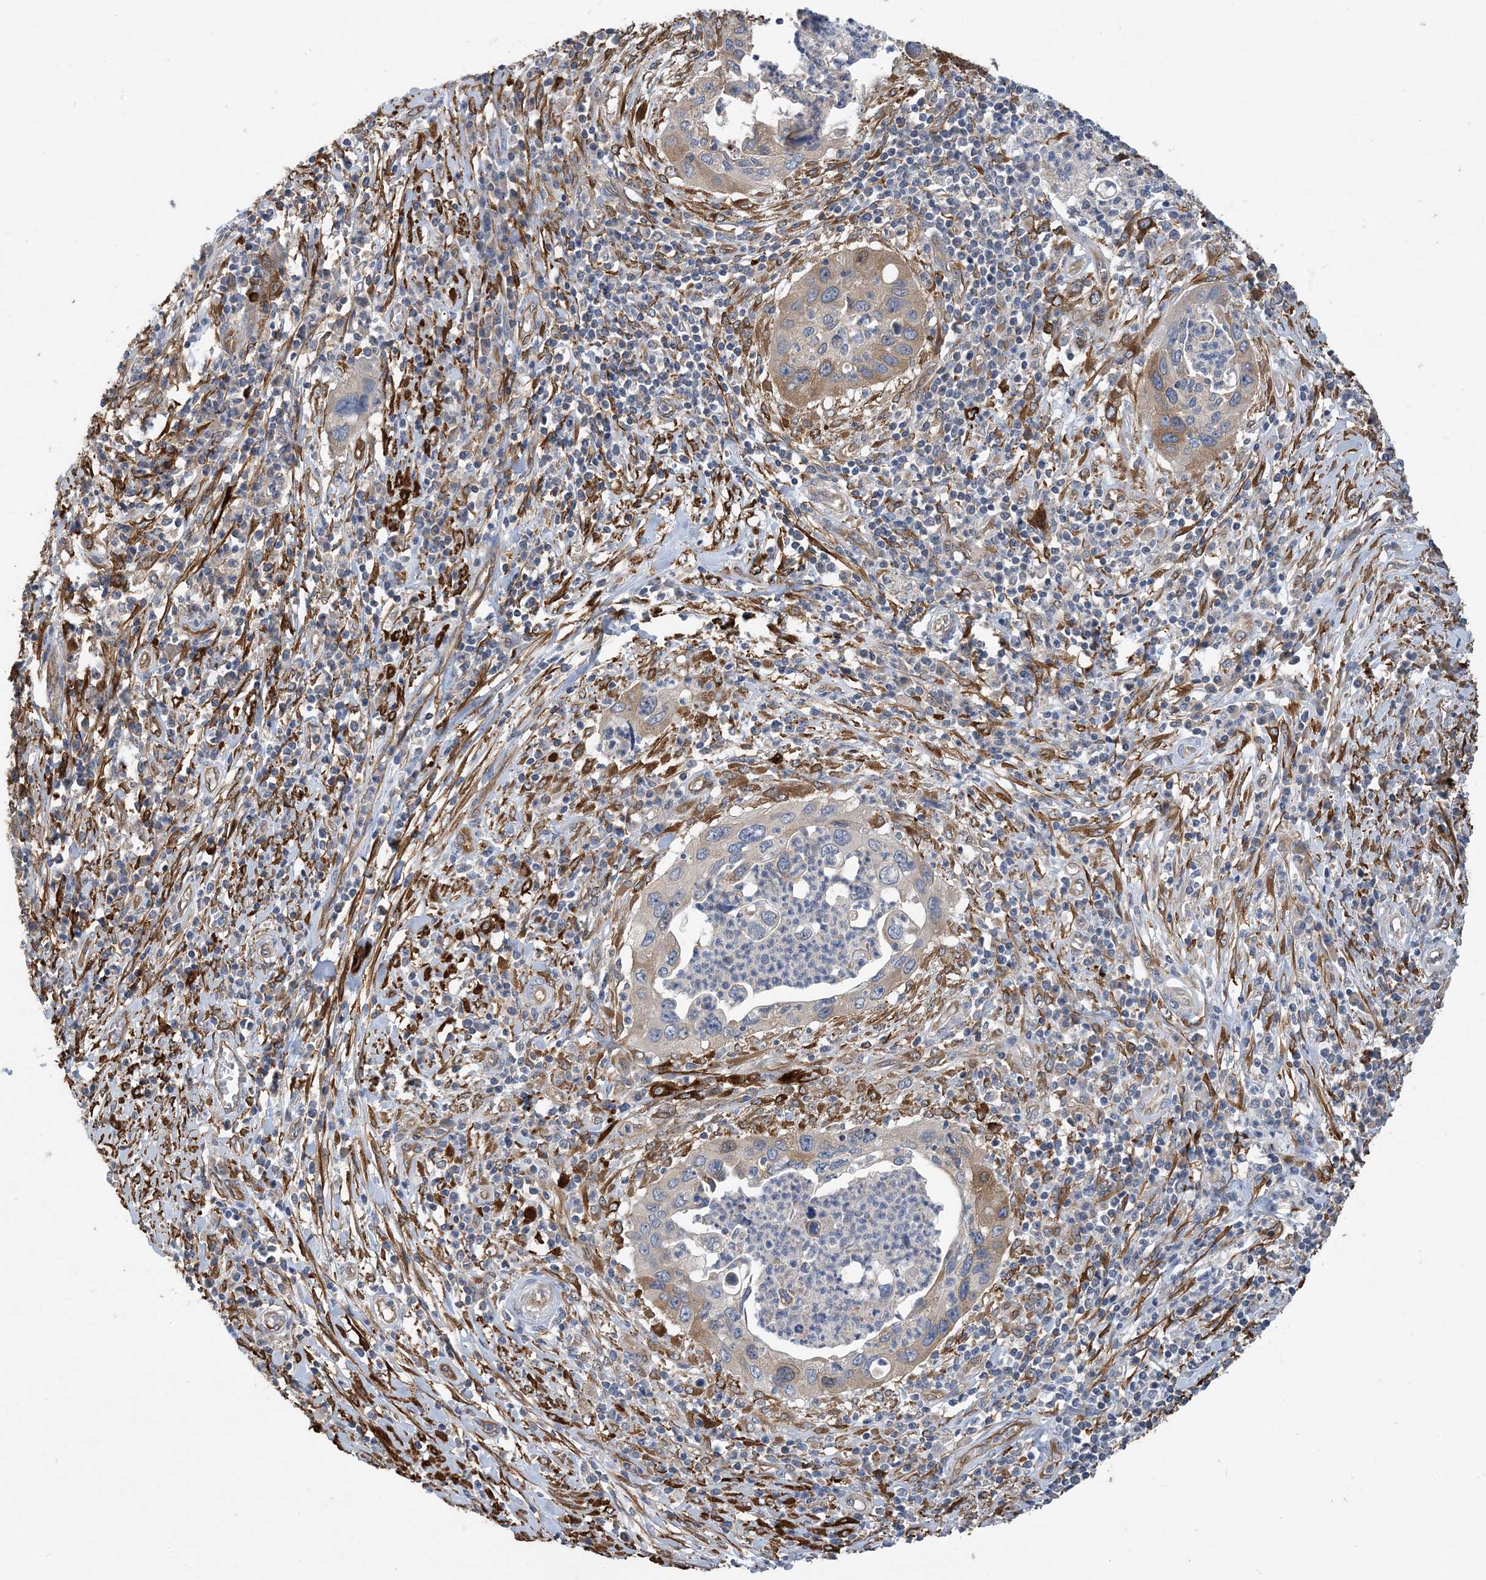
{"staining": {"intensity": "strong", "quantity": ">75%", "location": "cytoplasmic/membranous"}, "tissue": "cervical cancer", "cell_type": "Tumor cells", "image_type": "cancer", "snomed": [{"axis": "morphology", "description": "Squamous cell carcinoma, NOS"}, {"axis": "topography", "description": "Cervix"}], "caption": "Protein staining demonstrates strong cytoplasmic/membranous expression in about >75% of tumor cells in cervical cancer. Using DAB (brown) and hematoxylin (blue) stains, captured at high magnification using brightfield microscopy.", "gene": "EIF2A", "patient": {"sex": "female", "age": 38}}